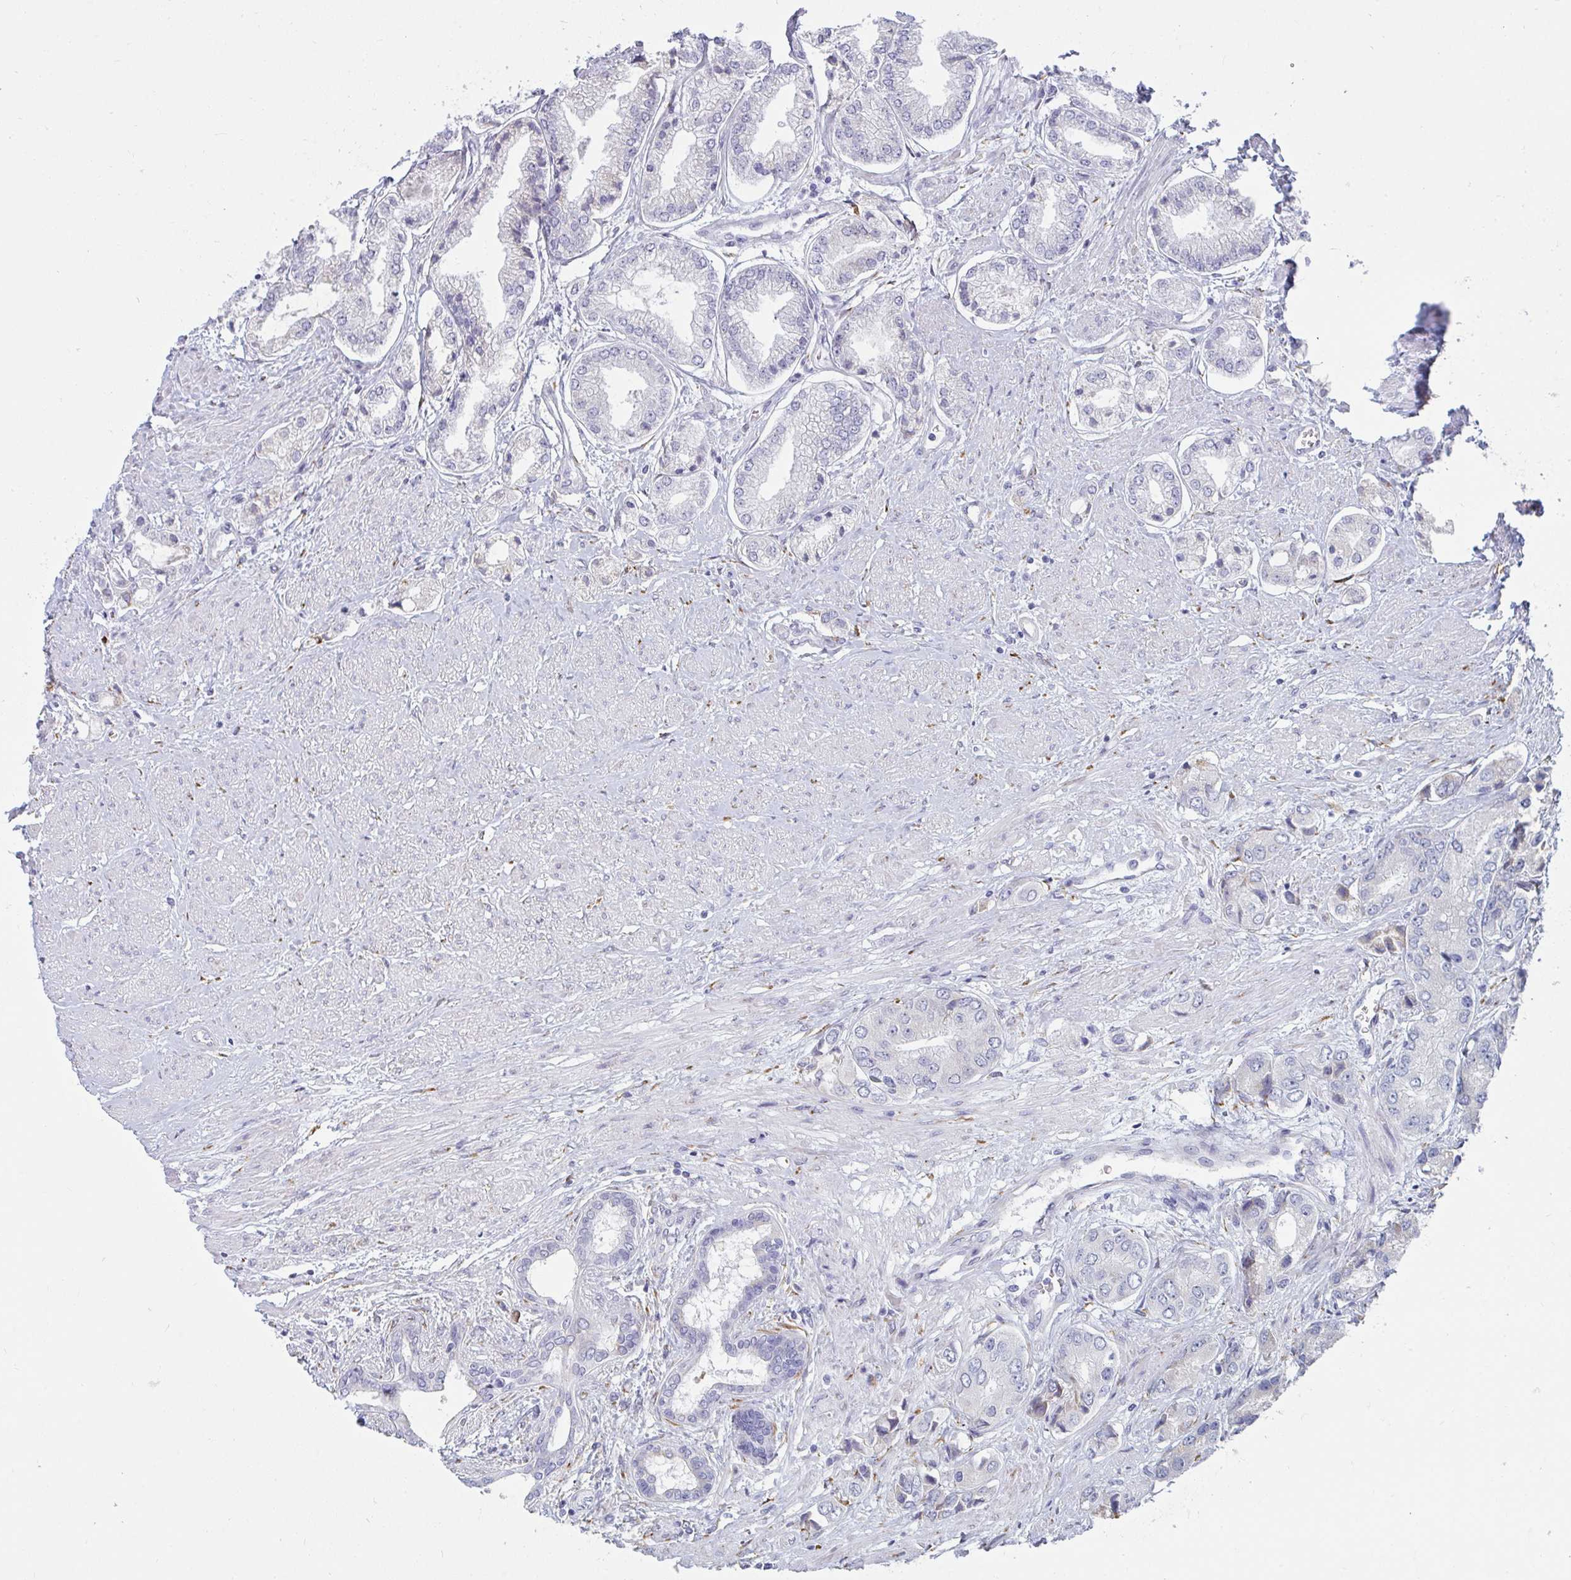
{"staining": {"intensity": "negative", "quantity": "none", "location": "none"}, "tissue": "prostate cancer", "cell_type": "Tumor cells", "image_type": "cancer", "snomed": [{"axis": "morphology", "description": "Adenocarcinoma, Low grade"}, {"axis": "topography", "description": "Prostate"}], "caption": "DAB immunohistochemical staining of human prostate cancer displays no significant staining in tumor cells. (Brightfield microscopy of DAB IHC at high magnification).", "gene": "SHROOM1", "patient": {"sex": "male", "age": 69}}